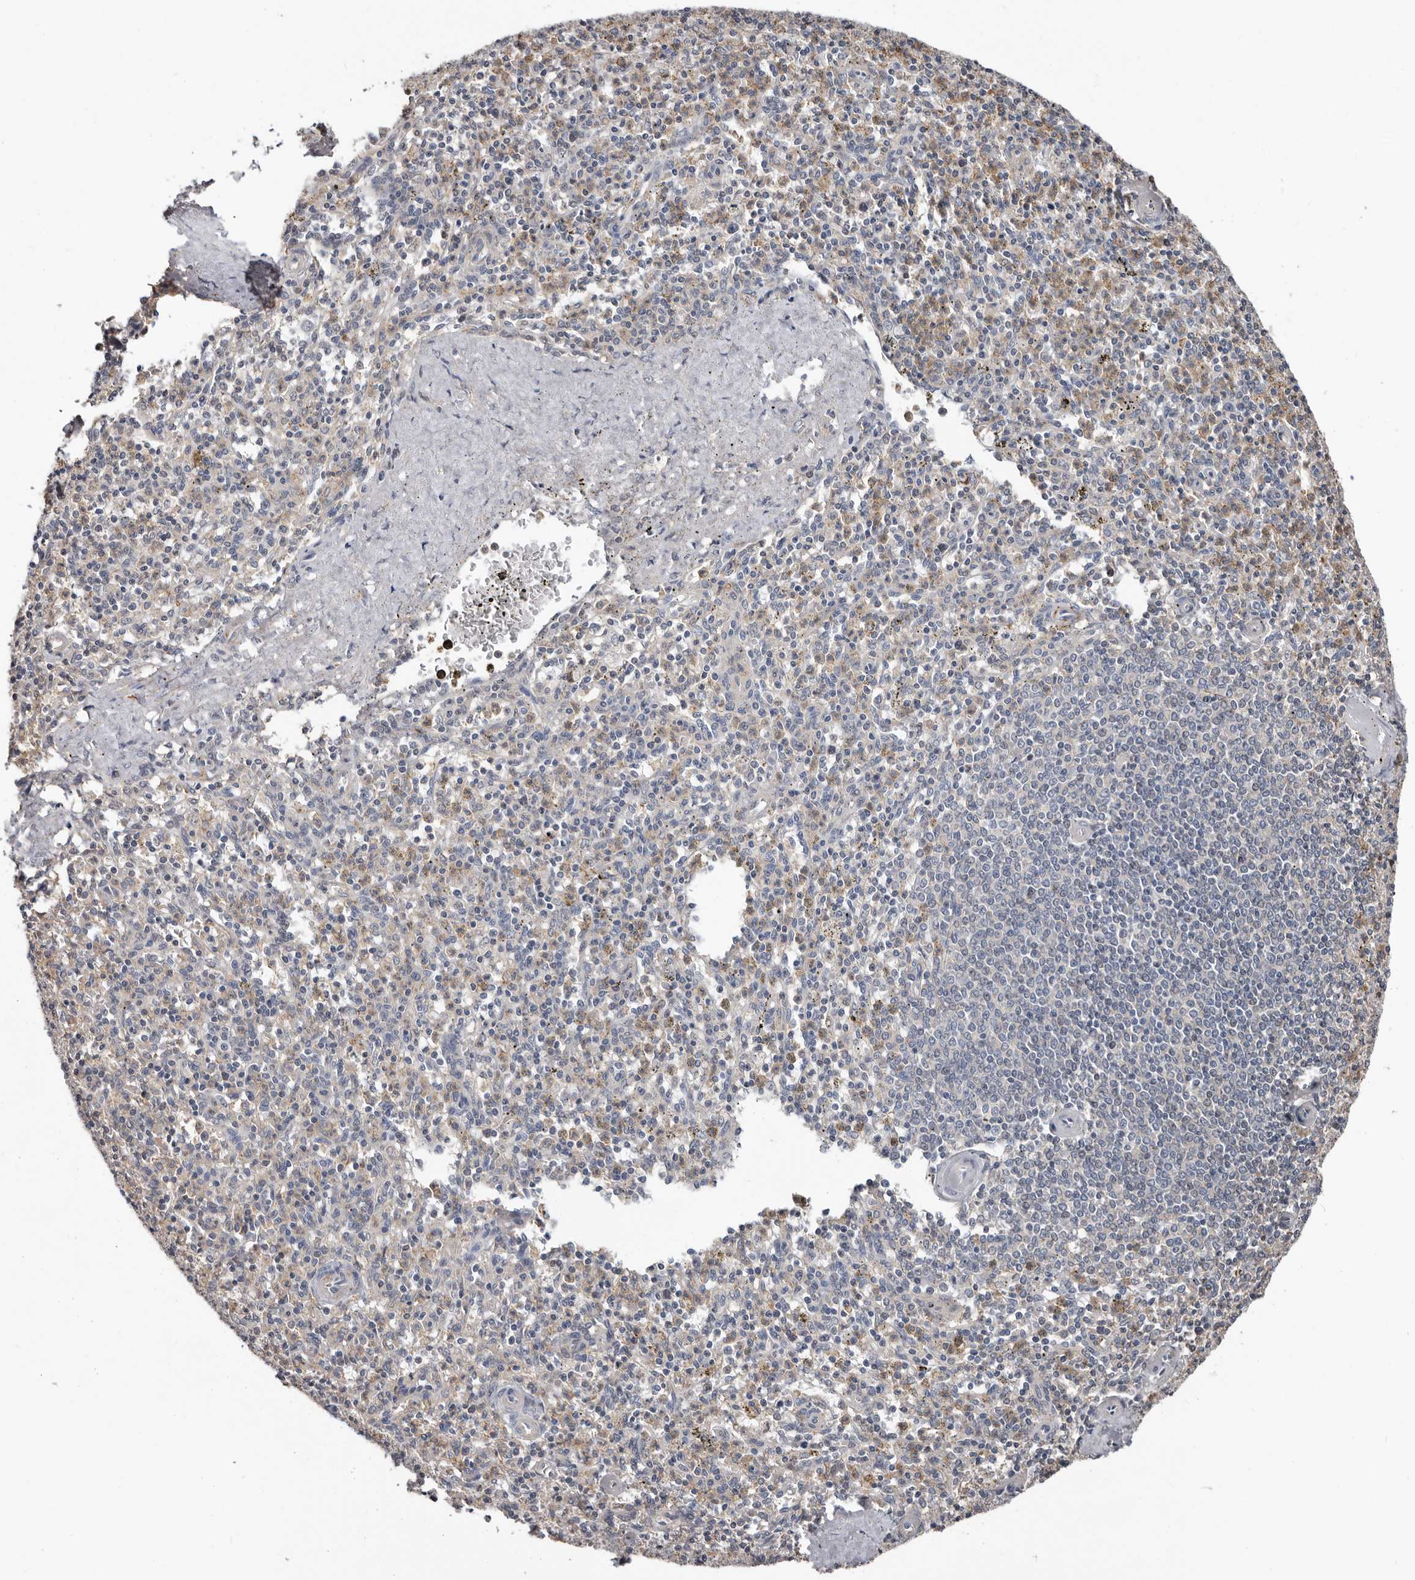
{"staining": {"intensity": "negative", "quantity": "none", "location": "none"}, "tissue": "spleen", "cell_type": "Cells in red pulp", "image_type": "normal", "snomed": [{"axis": "morphology", "description": "Normal tissue, NOS"}, {"axis": "topography", "description": "Spleen"}], "caption": "Cells in red pulp are negative for protein expression in normal human spleen. (Immunohistochemistry (ihc), brightfield microscopy, high magnification).", "gene": "MRPL18", "patient": {"sex": "male", "age": 72}}